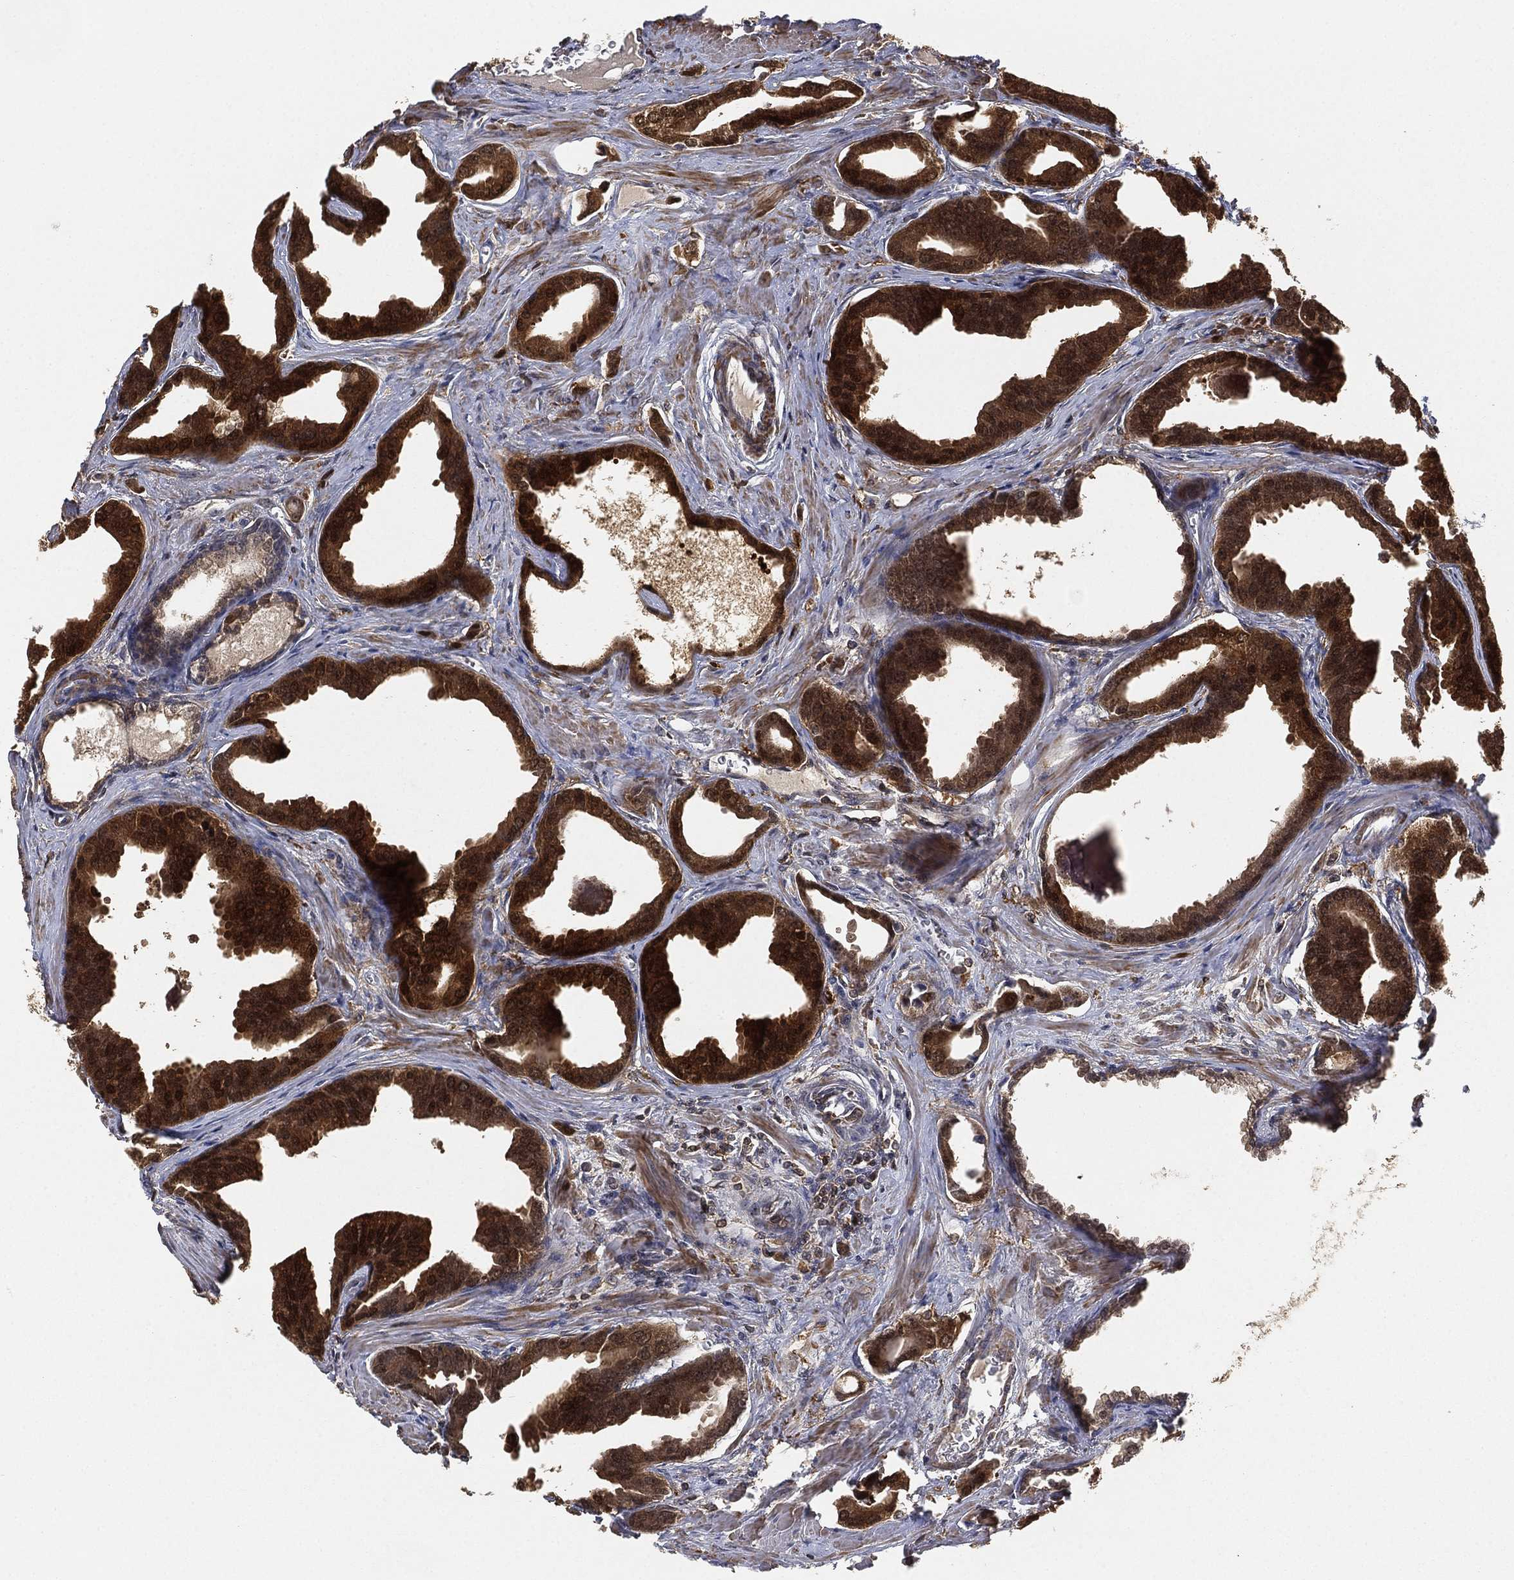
{"staining": {"intensity": "strong", "quantity": ">75%", "location": "cytoplasmic/membranous"}, "tissue": "prostate cancer", "cell_type": "Tumor cells", "image_type": "cancer", "snomed": [{"axis": "morphology", "description": "Adenocarcinoma, NOS"}, {"axis": "topography", "description": "Prostate"}], "caption": "Prostate adenocarcinoma stained with DAB (3,3'-diaminobenzidine) immunohistochemistry reveals high levels of strong cytoplasmic/membranous expression in approximately >75% of tumor cells.", "gene": "CRYL1", "patient": {"sex": "male", "age": 66}}